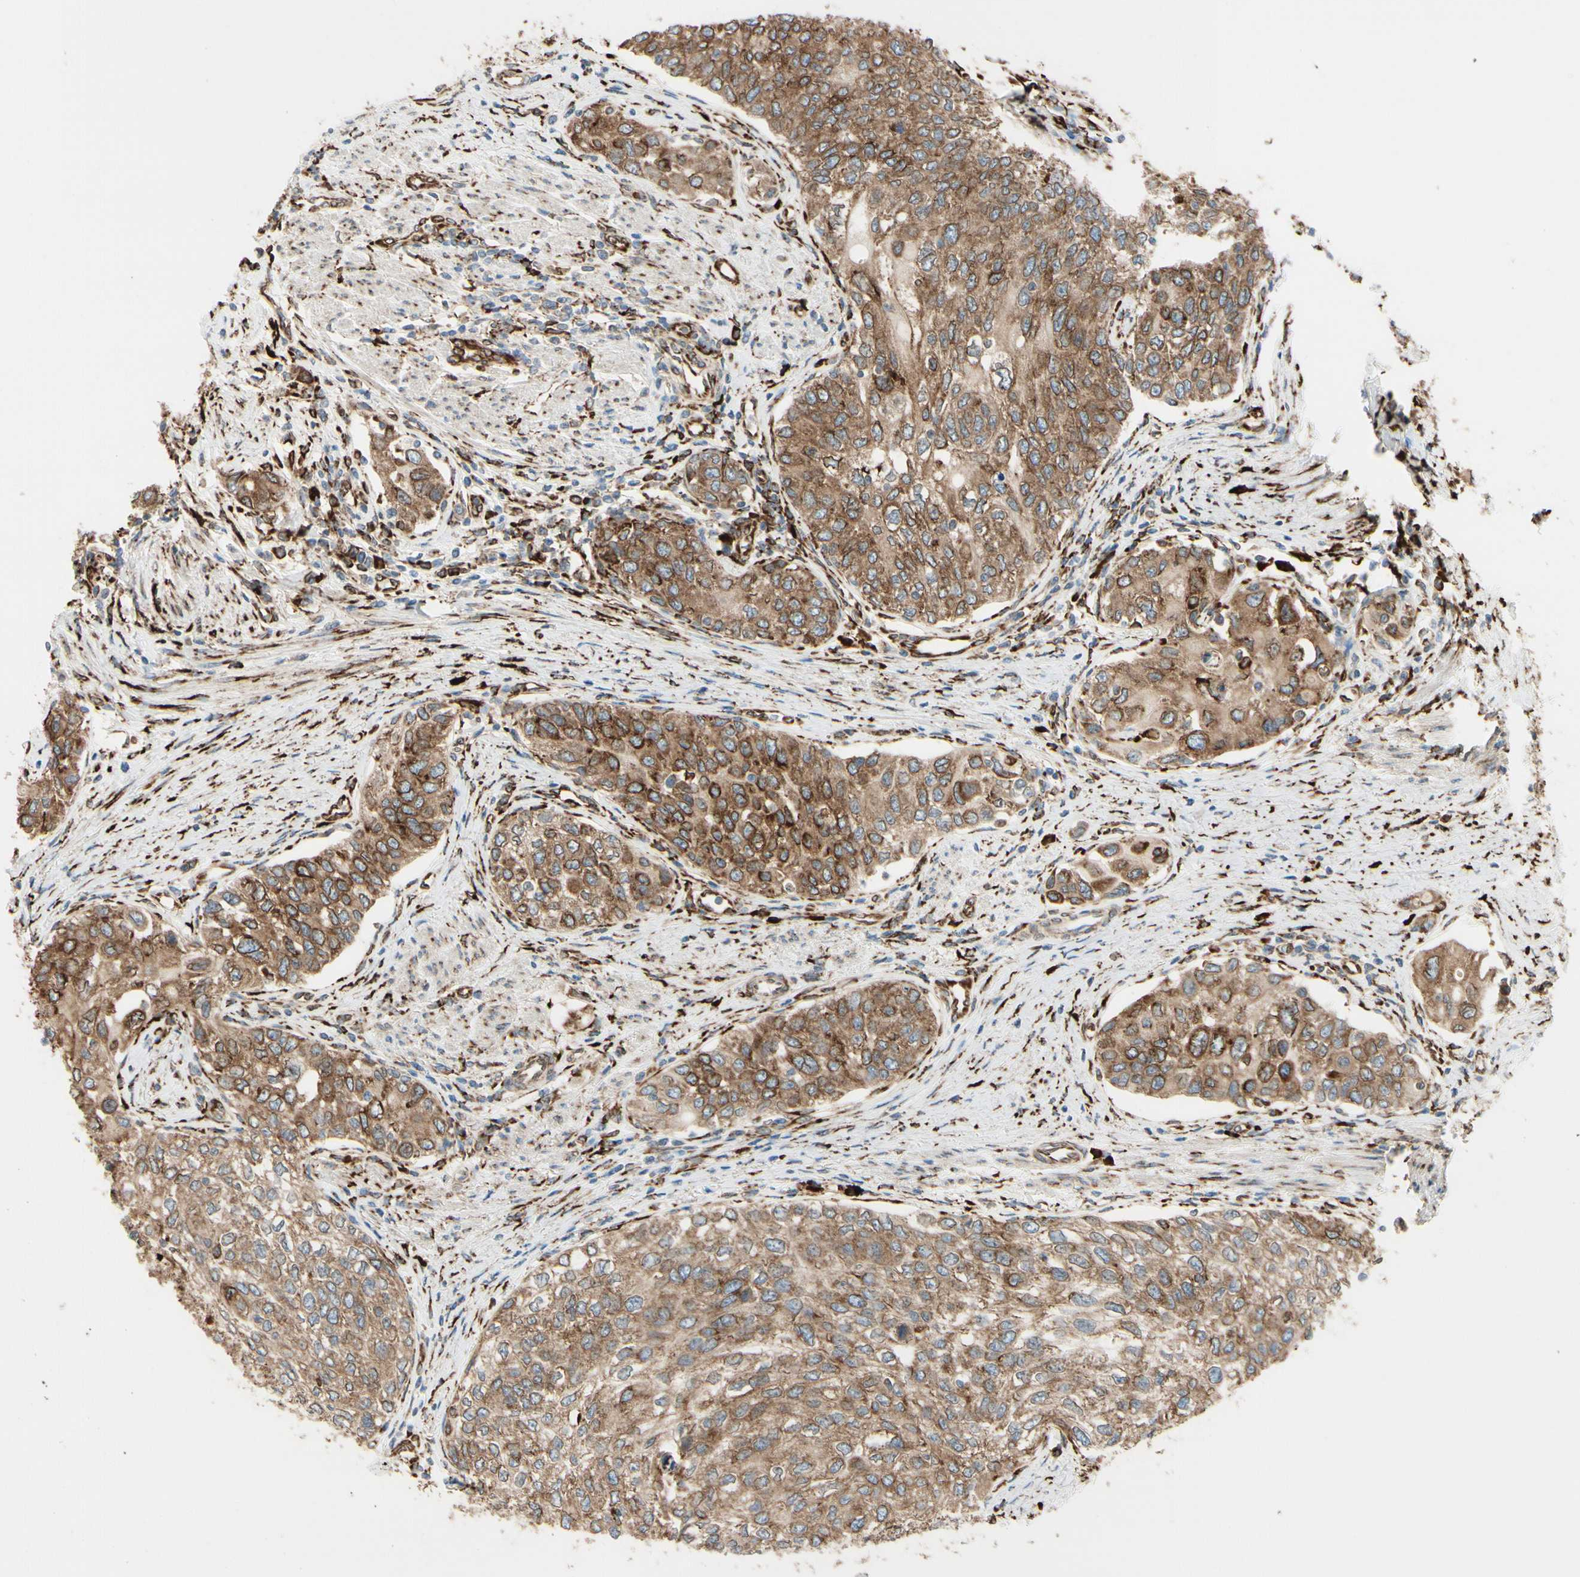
{"staining": {"intensity": "moderate", "quantity": ">75%", "location": "cytoplasmic/membranous"}, "tissue": "urothelial cancer", "cell_type": "Tumor cells", "image_type": "cancer", "snomed": [{"axis": "morphology", "description": "Urothelial carcinoma, High grade"}, {"axis": "topography", "description": "Urinary bladder"}], "caption": "This is an image of immunohistochemistry (IHC) staining of urothelial carcinoma (high-grade), which shows moderate staining in the cytoplasmic/membranous of tumor cells.", "gene": "RRBP1", "patient": {"sex": "female", "age": 56}}